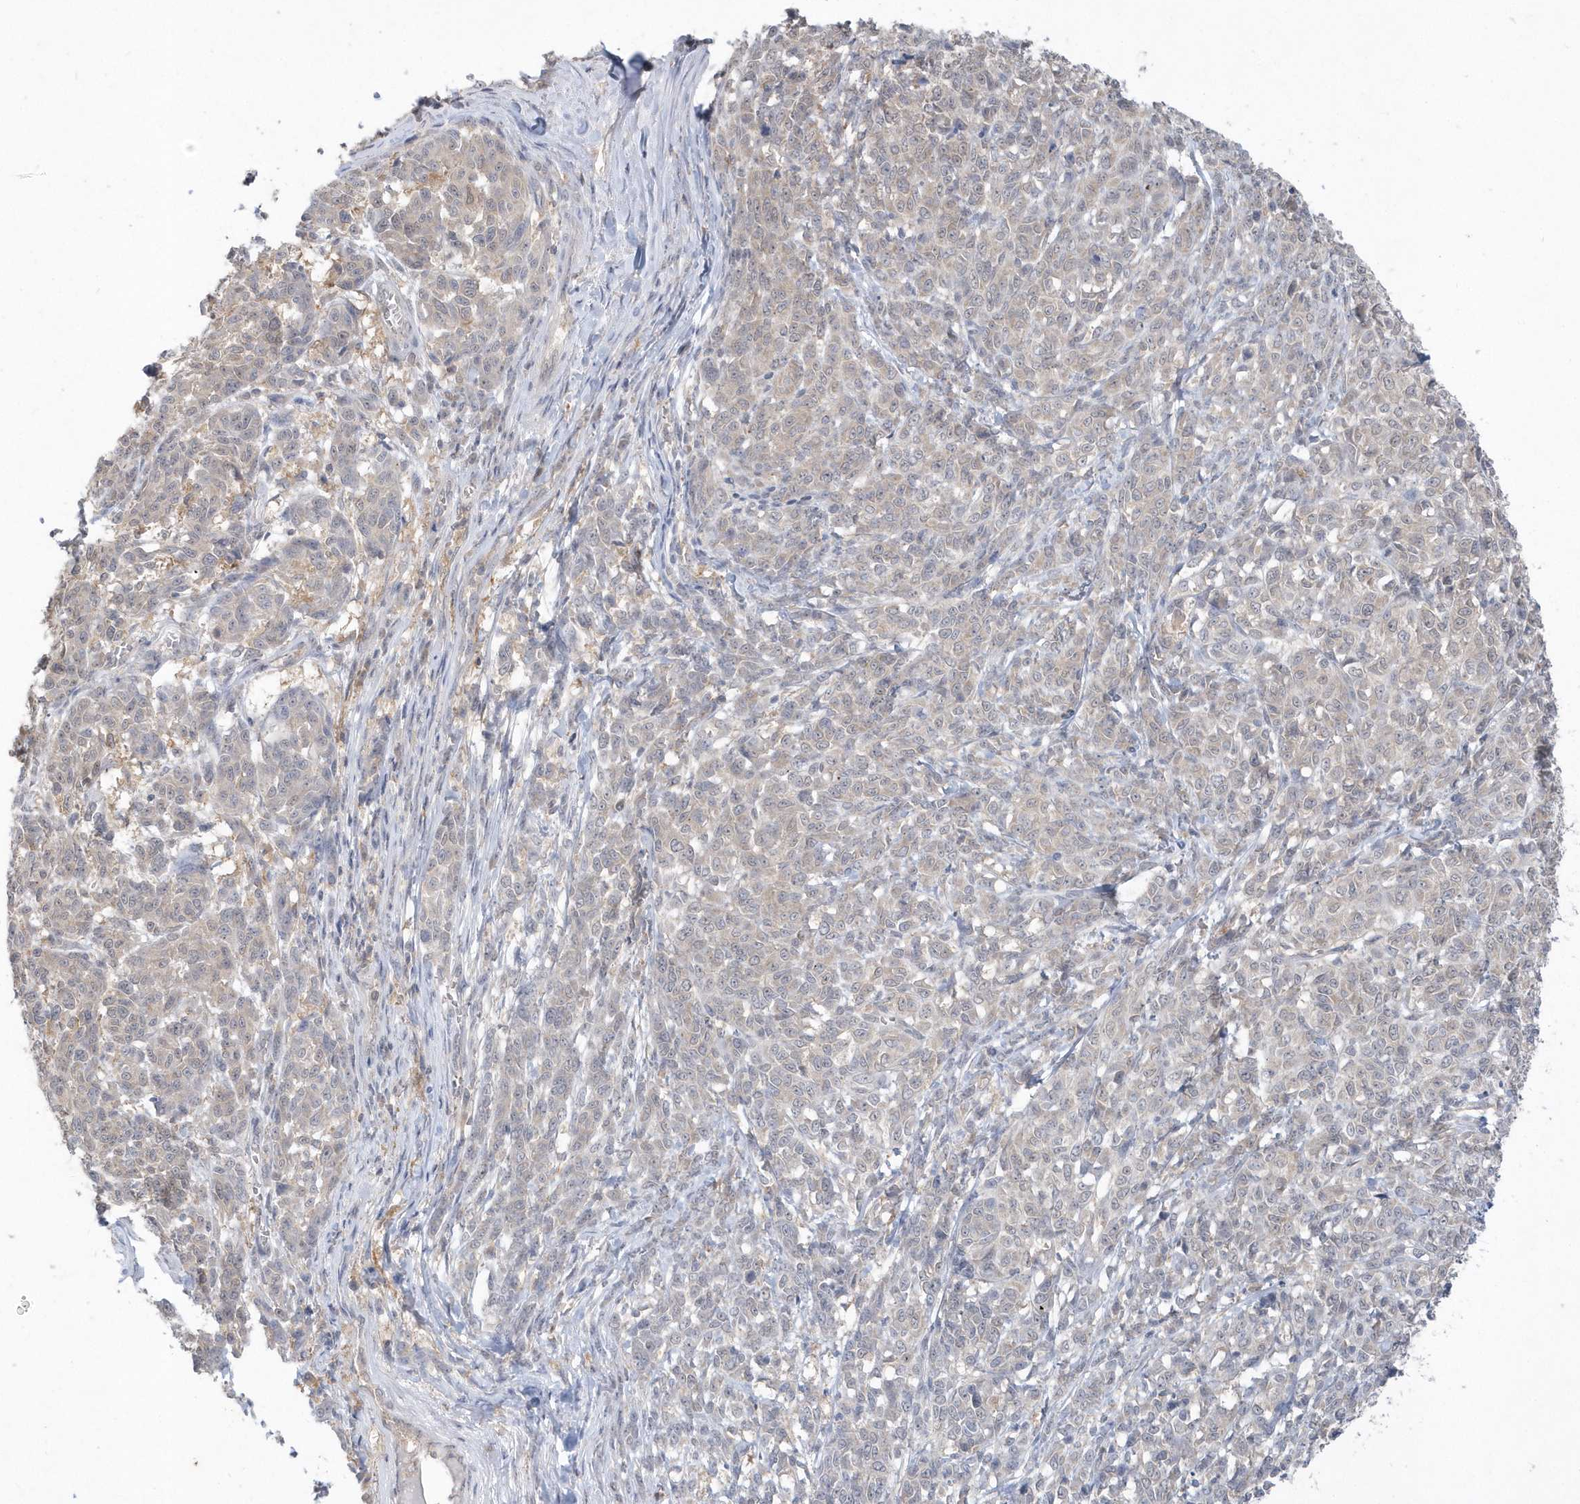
{"staining": {"intensity": "weak", "quantity": ">75%", "location": "cytoplasmic/membranous"}, "tissue": "melanoma", "cell_type": "Tumor cells", "image_type": "cancer", "snomed": [{"axis": "morphology", "description": "Malignant melanoma, NOS"}, {"axis": "topography", "description": "Skin"}], "caption": "The micrograph reveals immunohistochemical staining of malignant melanoma. There is weak cytoplasmic/membranous expression is identified in approximately >75% of tumor cells.", "gene": "AKR7A2", "patient": {"sex": "male", "age": 49}}